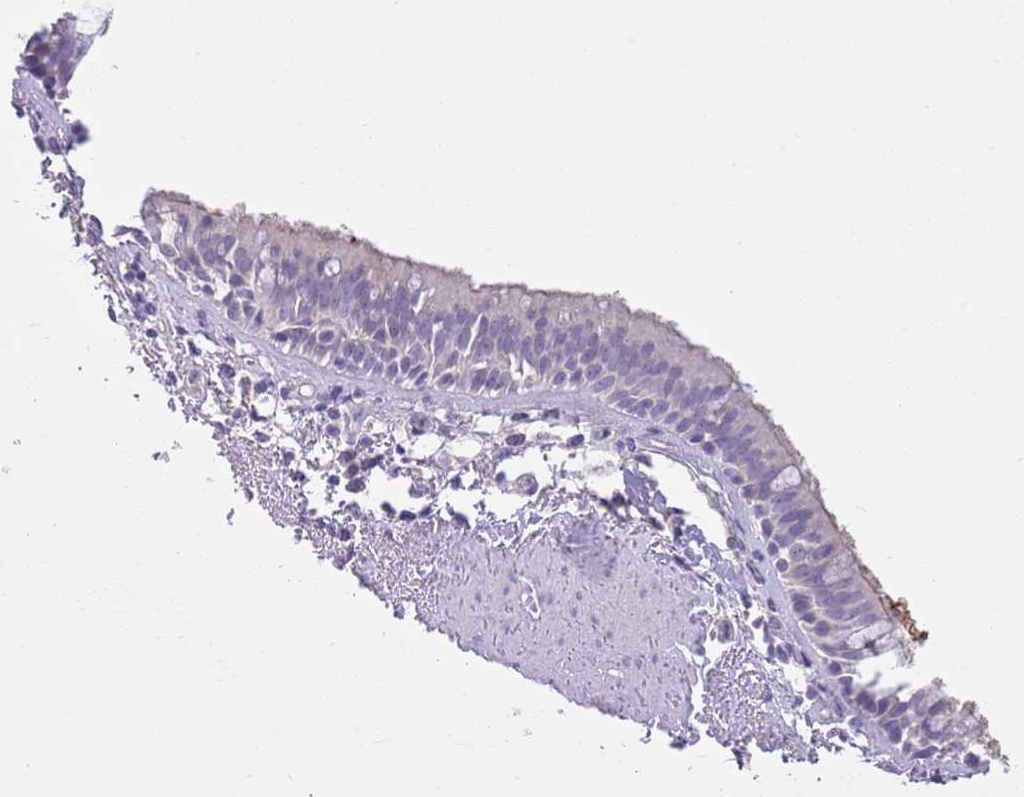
{"staining": {"intensity": "negative", "quantity": "none", "location": "none"}, "tissue": "bronchus", "cell_type": "Respiratory epithelial cells", "image_type": "normal", "snomed": [{"axis": "morphology", "description": "Normal tissue, NOS"}, {"axis": "morphology", "description": "Neoplasm, uncertain whether benign or malignant"}, {"axis": "topography", "description": "Bronchus"}, {"axis": "topography", "description": "Lung"}], "caption": "An immunohistochemistry micrograph of unremarkable bronchus is shown. There is no staining in respiratory epithelial cells of bronchus. The staining is performed using DAB (3,3'-diaminobenzidine) brown chromogen with nuclei counter-stained in using hematoxylin.", "gene": "SFTPA1", "patient": {"sex": "male", "age": 55}}